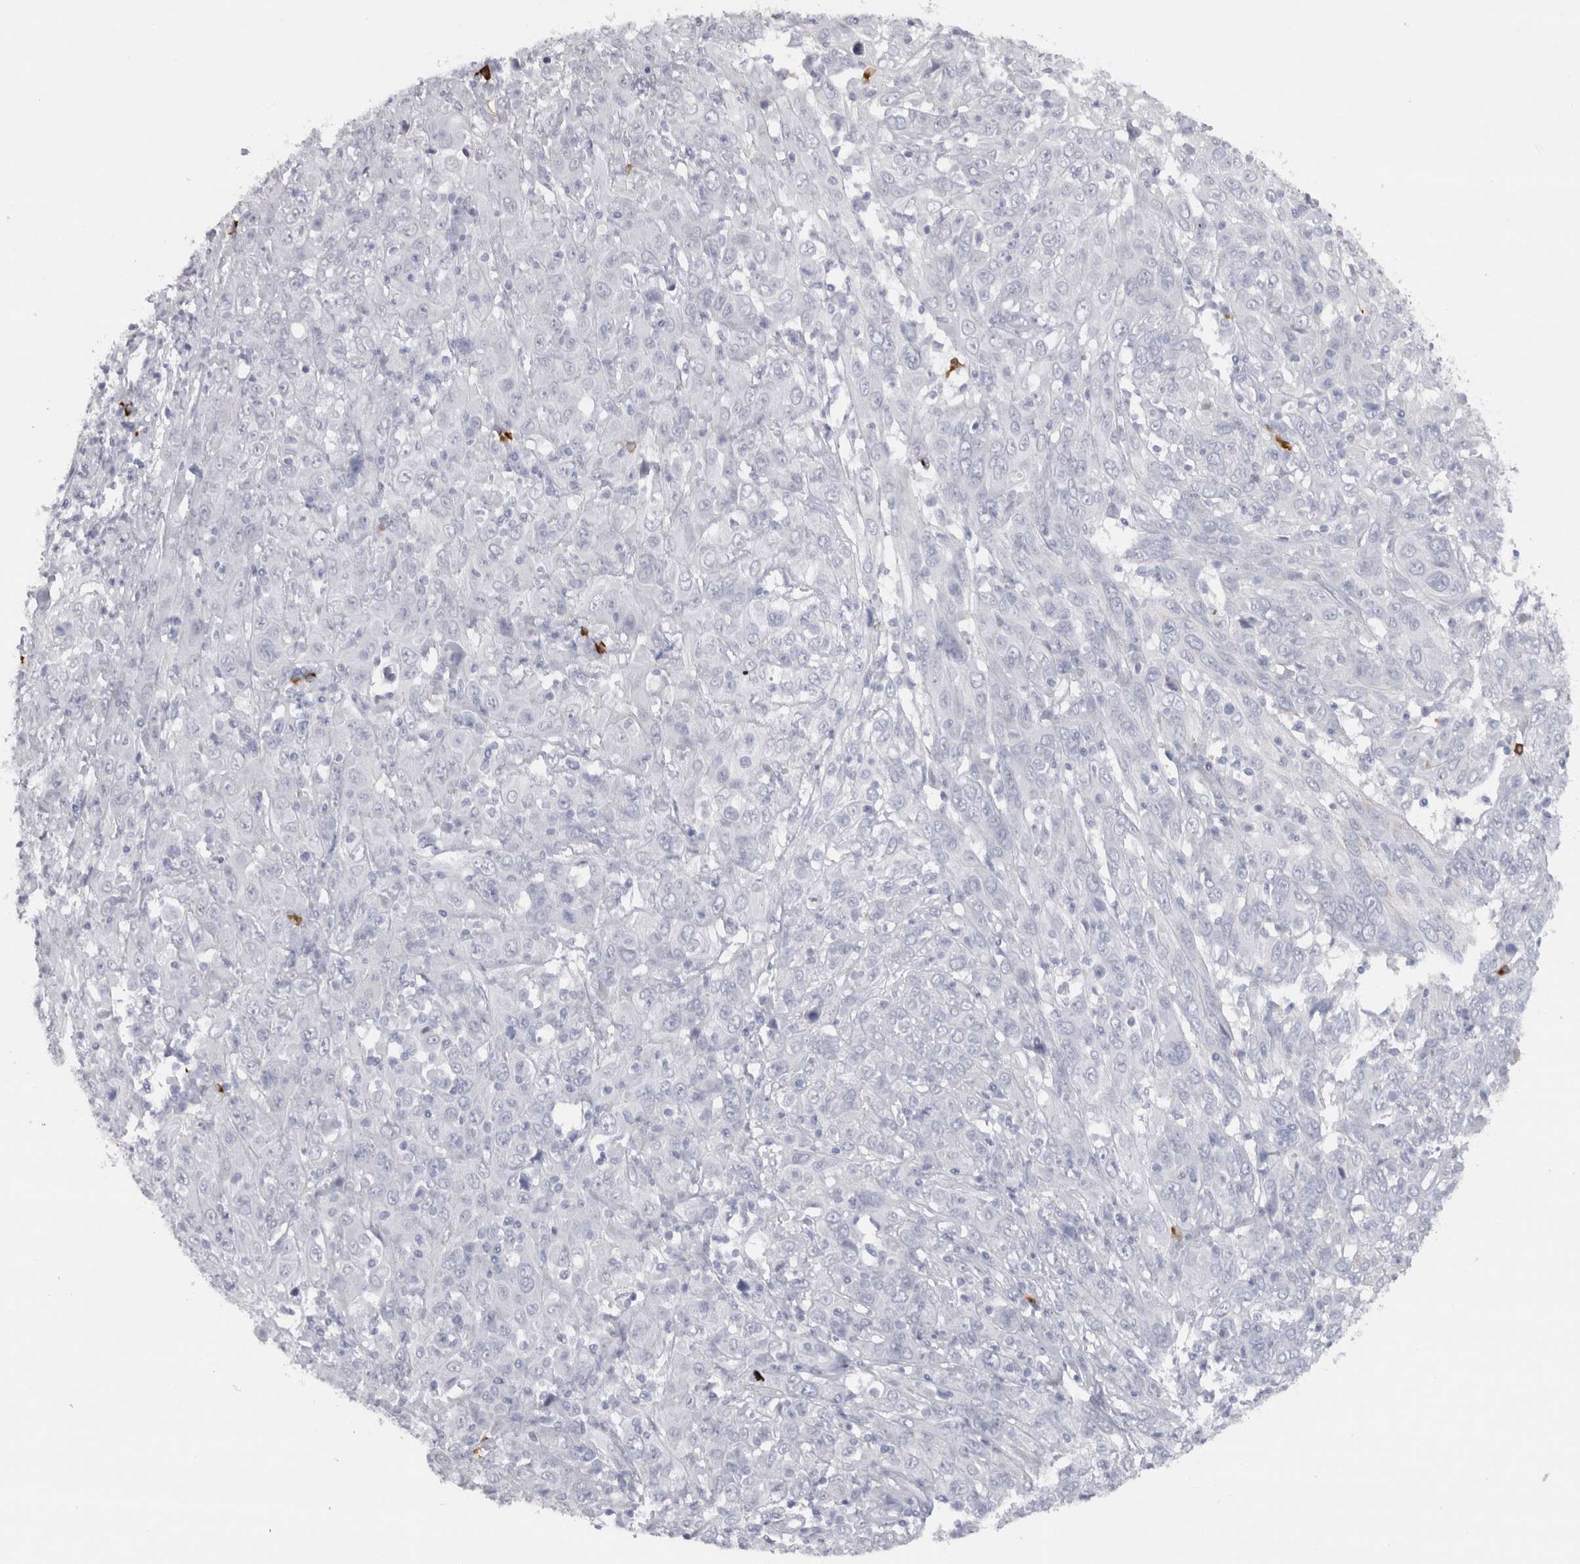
{"staining": {"intensity": "negative", "quantity": "none", "location": "none"}, "tissue": "cervical cancer", "cell_type": "Tumor cells", "image_type": "cancer", "snomed": [{"axis": "morphology", "description": "Squamous cell carcinoma, NOS"}, {"axis": "topography", "description": "Cervix"}], "caption": "Tumor cells show no significant expression in squamous cell carcinoma (cervical).", "gene": "CDH17", "patient": {"sex": "female", "age": 46}}